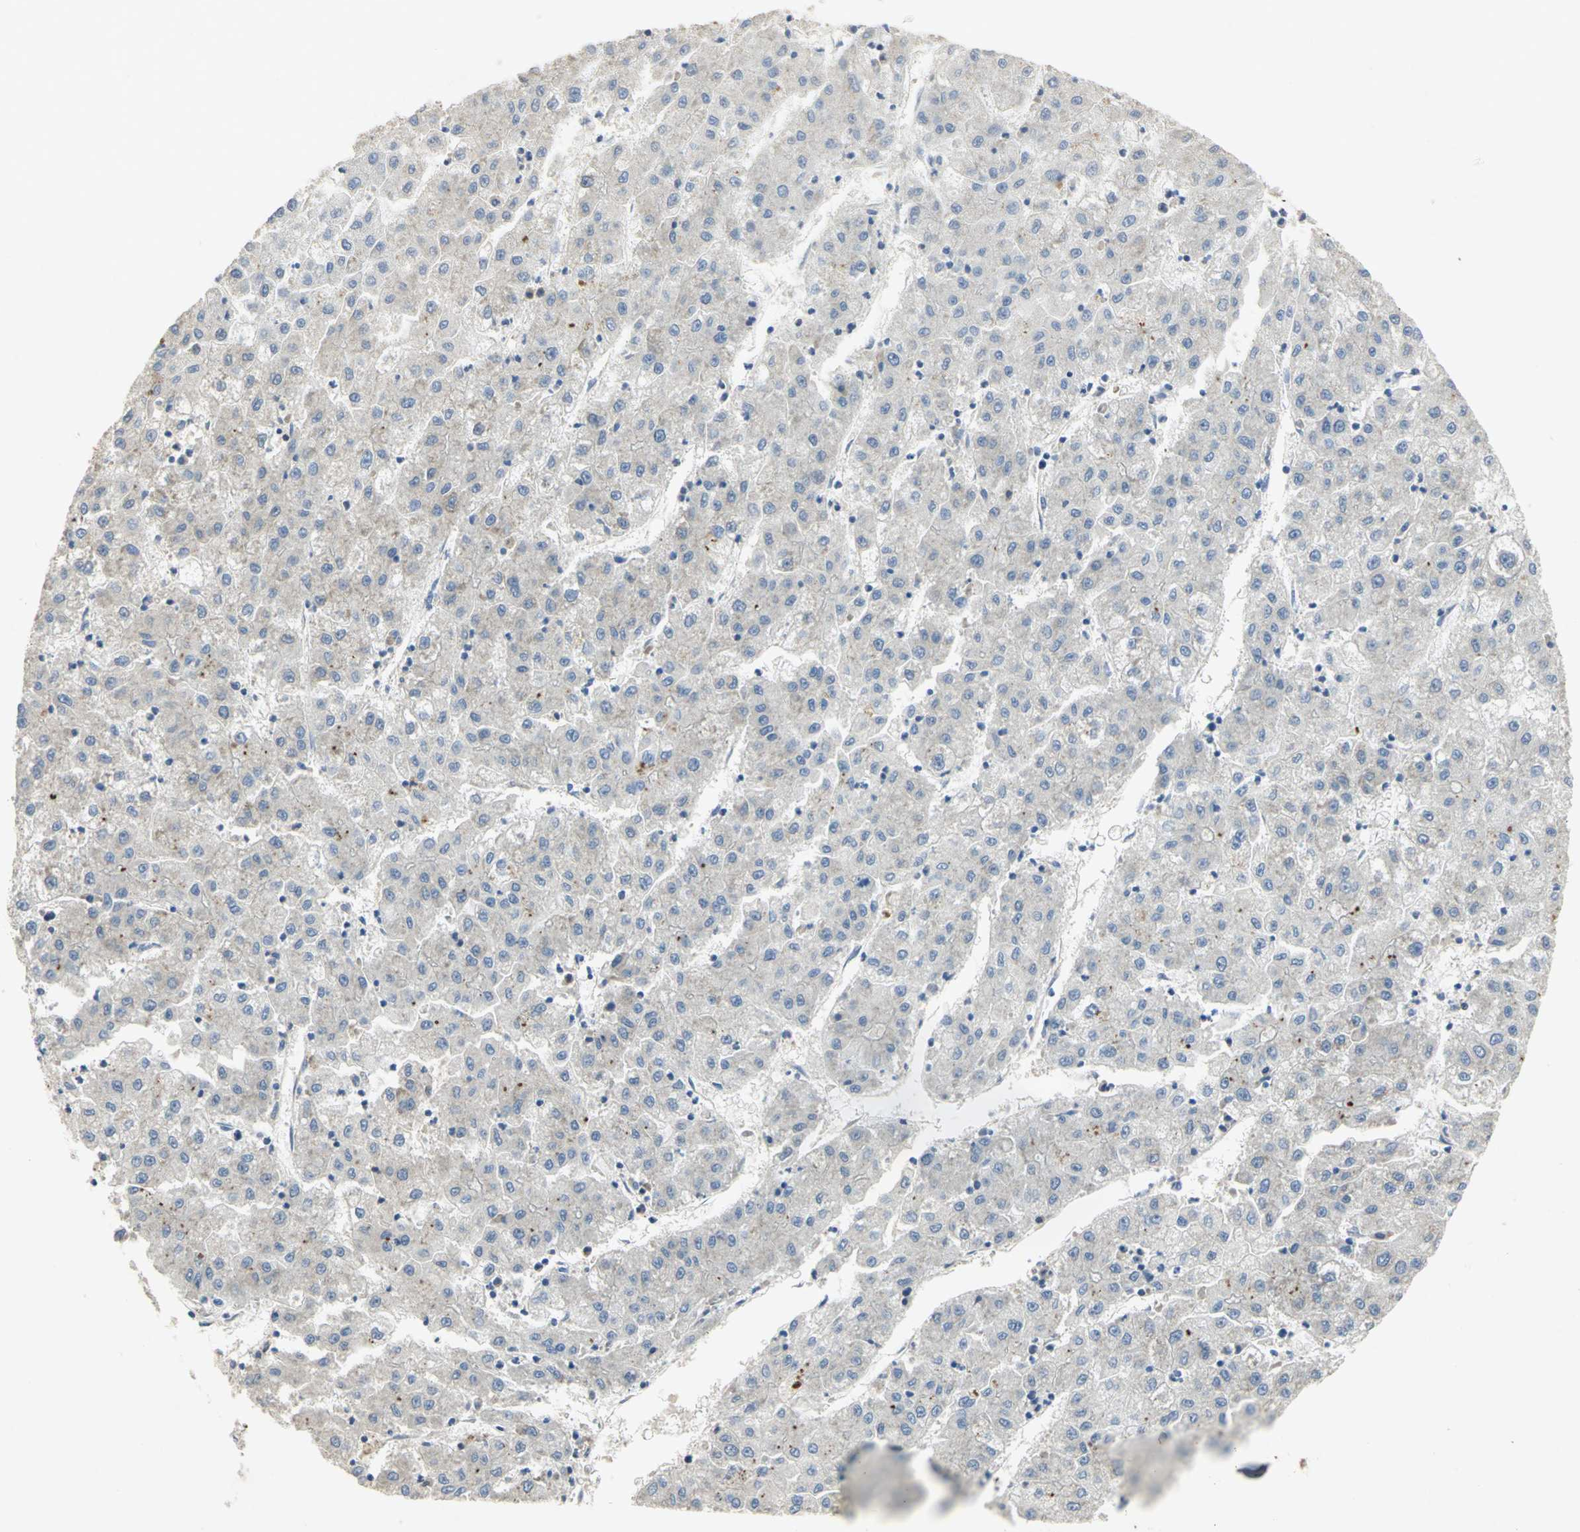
{"staining": {"intensity": "negative", "quantity": "none", "location": "none"}, "tissue": "liver cancer", "cell_type": "Tumor cells", "image_type": "cancer", "snomed": [{"axis": "morphology", "description": "Carcinoma, Hepatocellular, NOS"}, {"axis": "topography", "description": "Liver"}], "caption": "The image displays no significant expression in tumor cells of liver cancer (hepatocellular carcinoma).", "gene": "PPIA", "patient": {"sex": "male", "age": 72}}